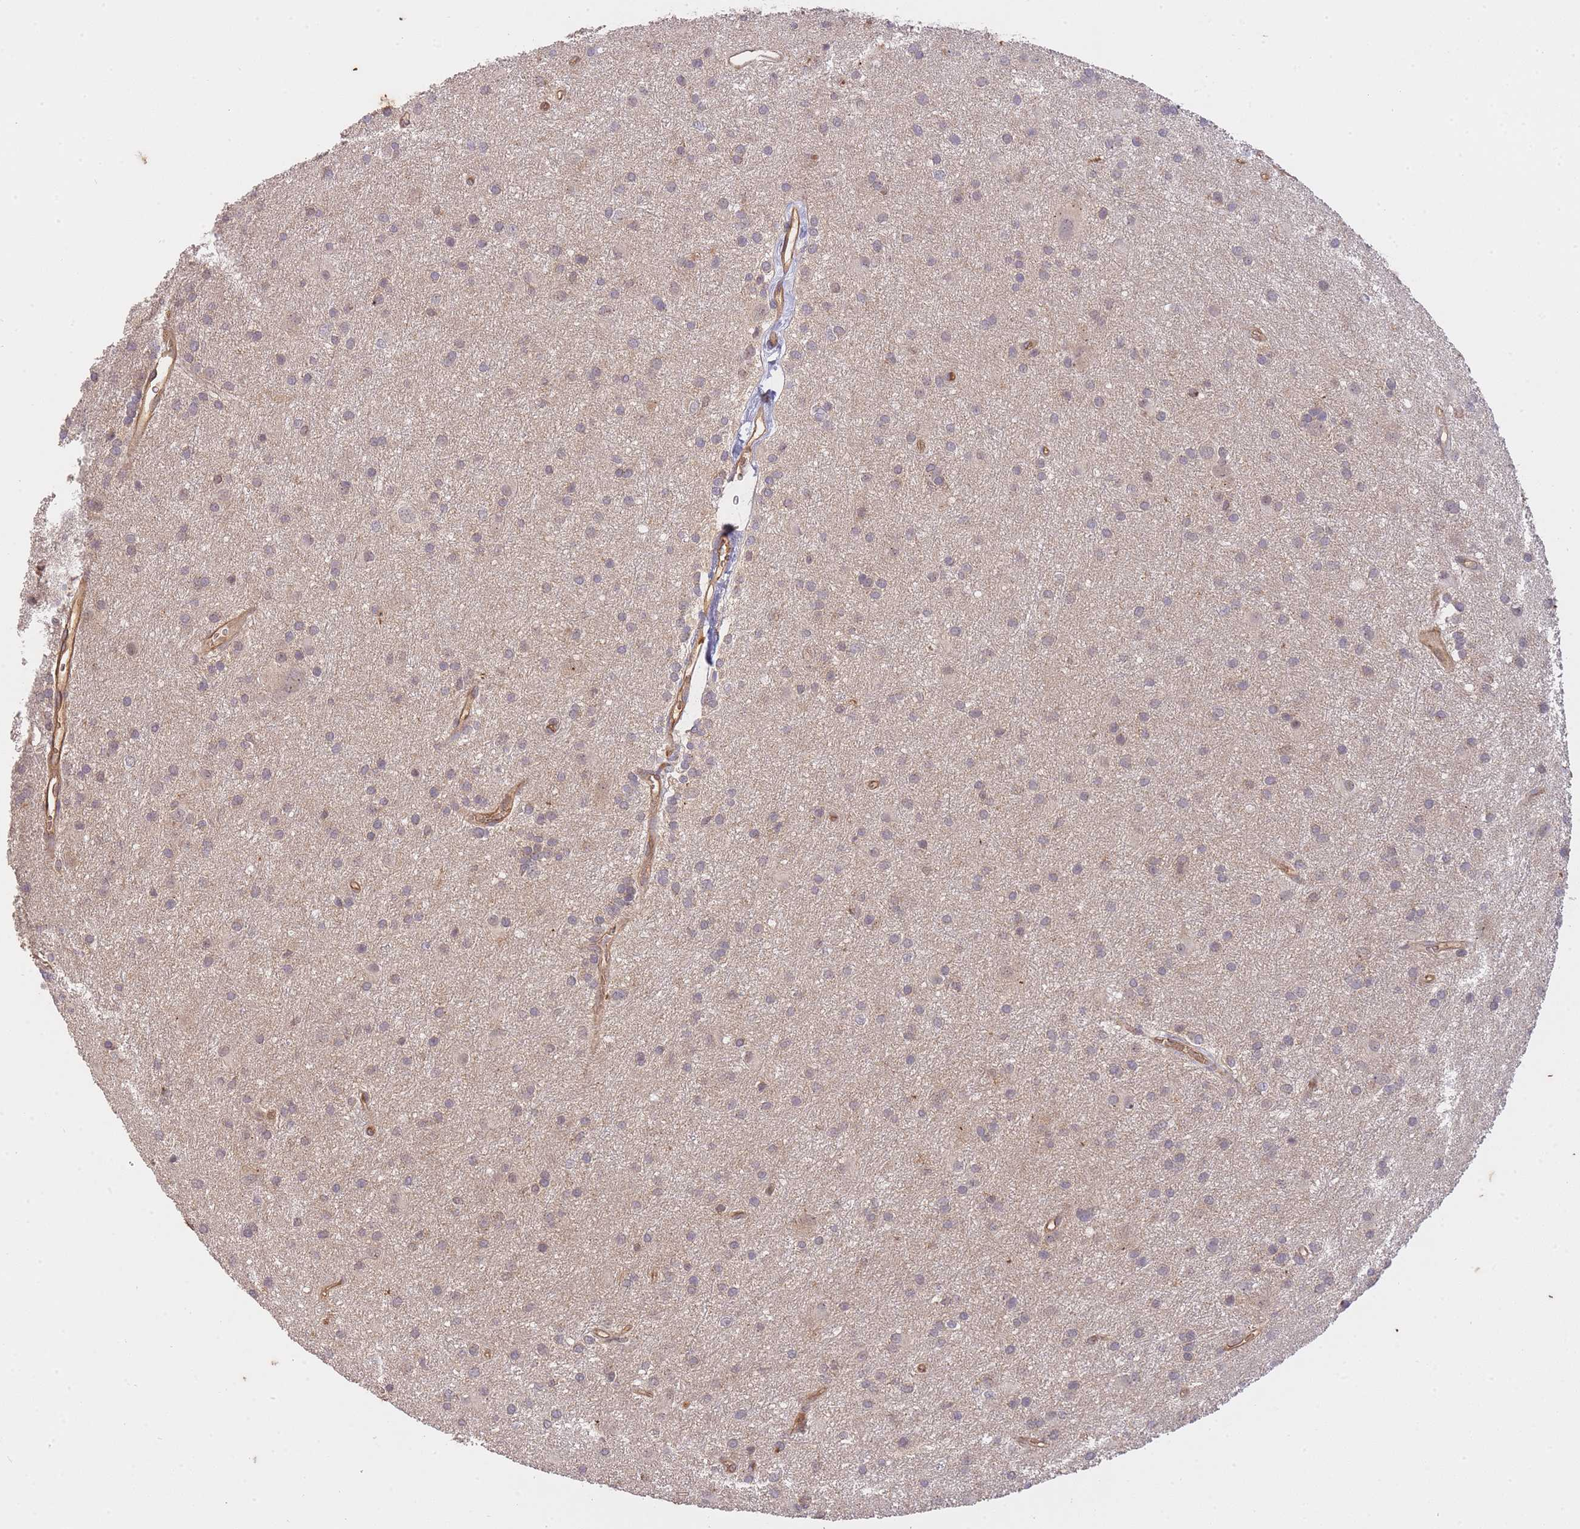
{"staining": {"intensity": "weak", "quantity": "<25%", "location": "cytoplasmic/membranous,nuclear"}, "tissue": "glioma", "cell_type": "Tumor cells", "image_type": "cancer", "snomed": [{"axis": "morphology", "description": "Glioma, malignant, High grade"}, {"axis": "topography", "description": "Brain"}], "caption": "Human glioma stained for a protein using IHC displays no staining in tumor cells.", "gene": "ST8SIA4", "patient": {"sex": "female", "age": 50}}